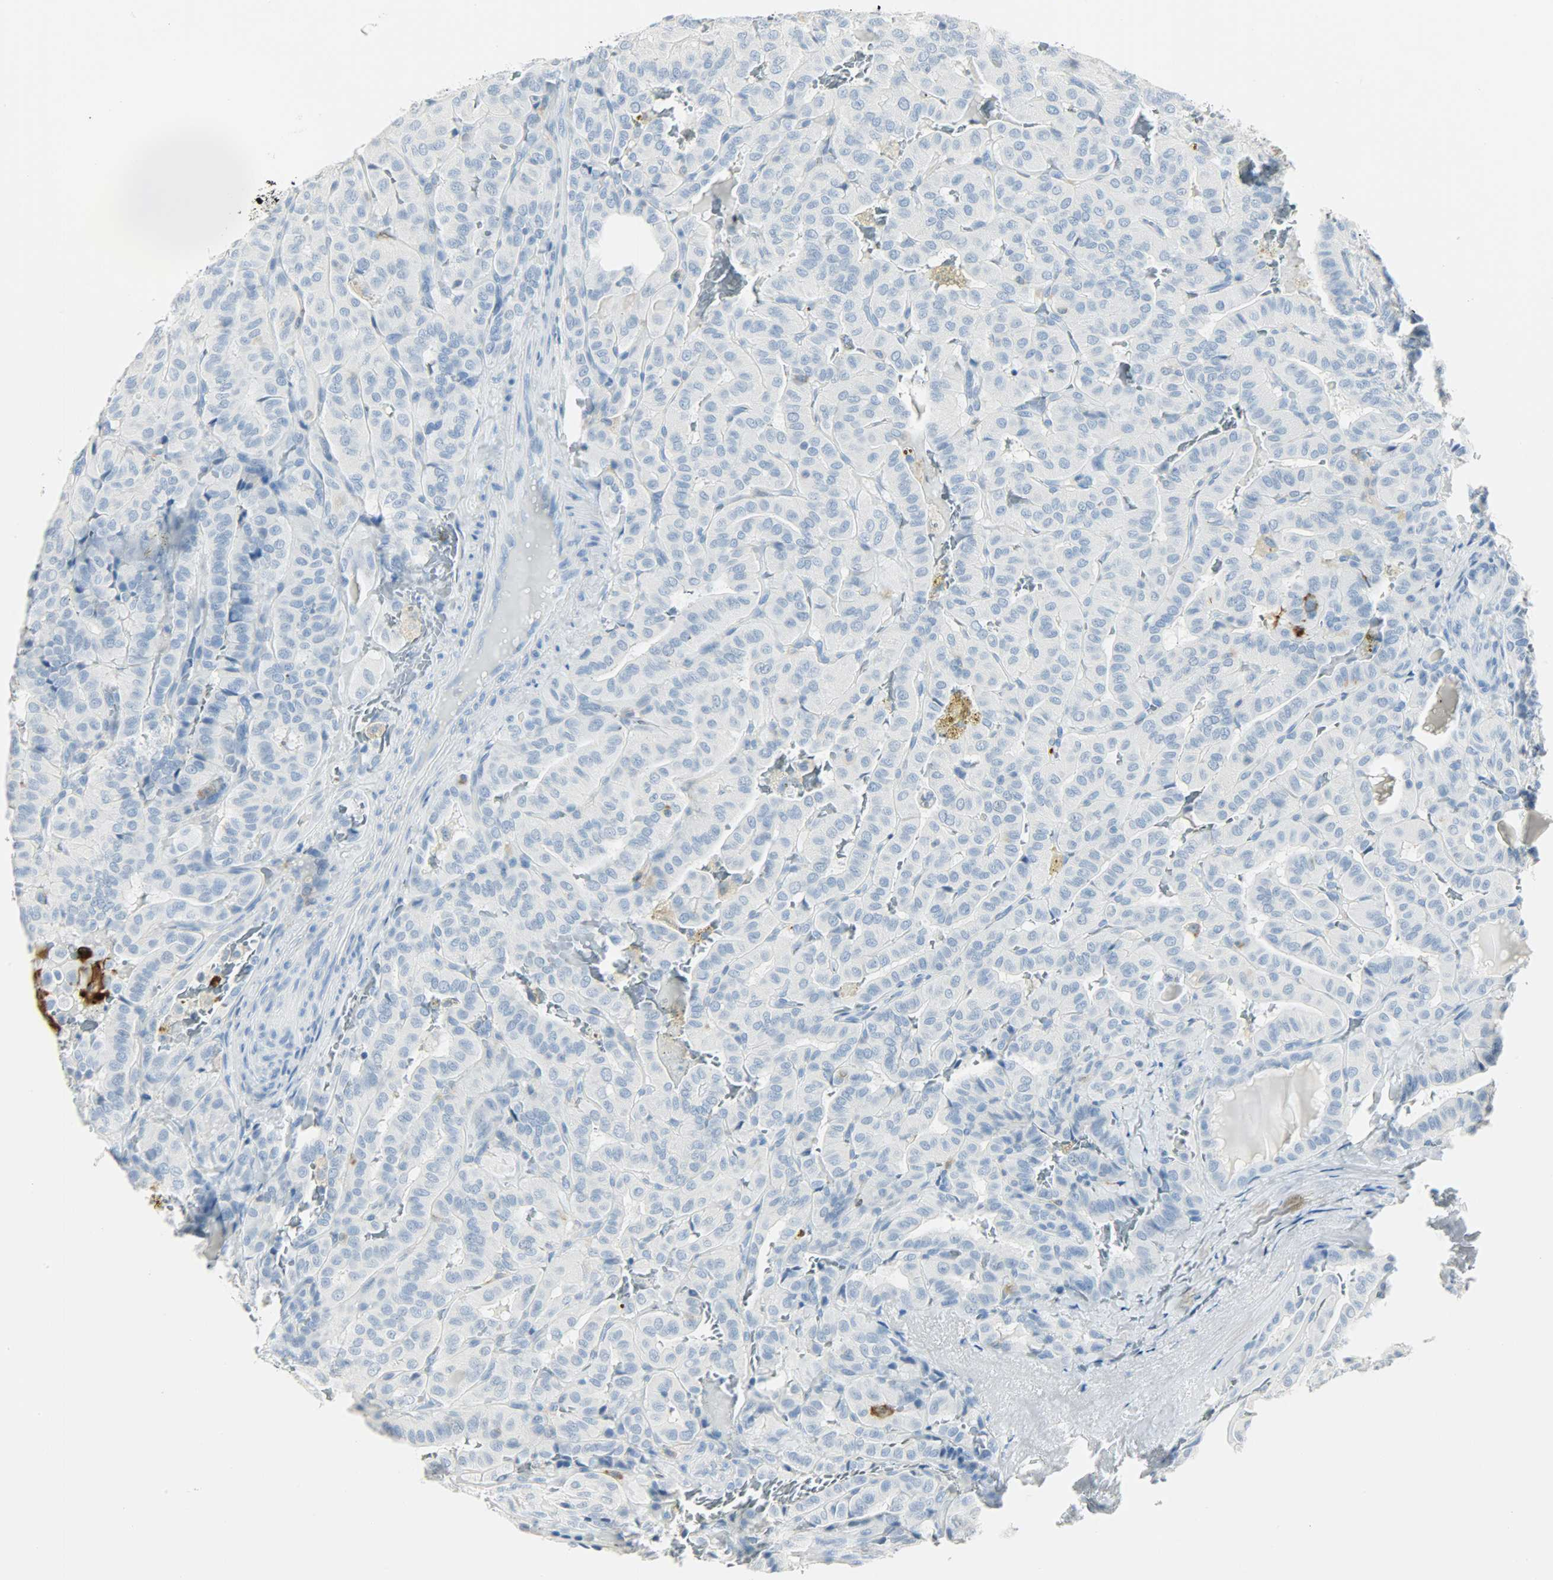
{"staining": {"intensity": "negative", "quantity": "none", "location": "none"}, "tissue": "thyroid cancer", "cell_type": "Tumor cells", "image_type": "cancer", "snomed": [{"axis": "morphology", "description": "Papillary adenocarcinoma, NOS"}, {"axis": "topography", "description": "Thyroid gland"}], "caption": "Tumor cells are negative for protein expression in human thyroid cancer (papillary adenocarcinoma).", "gene": "PTPN6", "patient": {"sex": "male", "age": 77}}